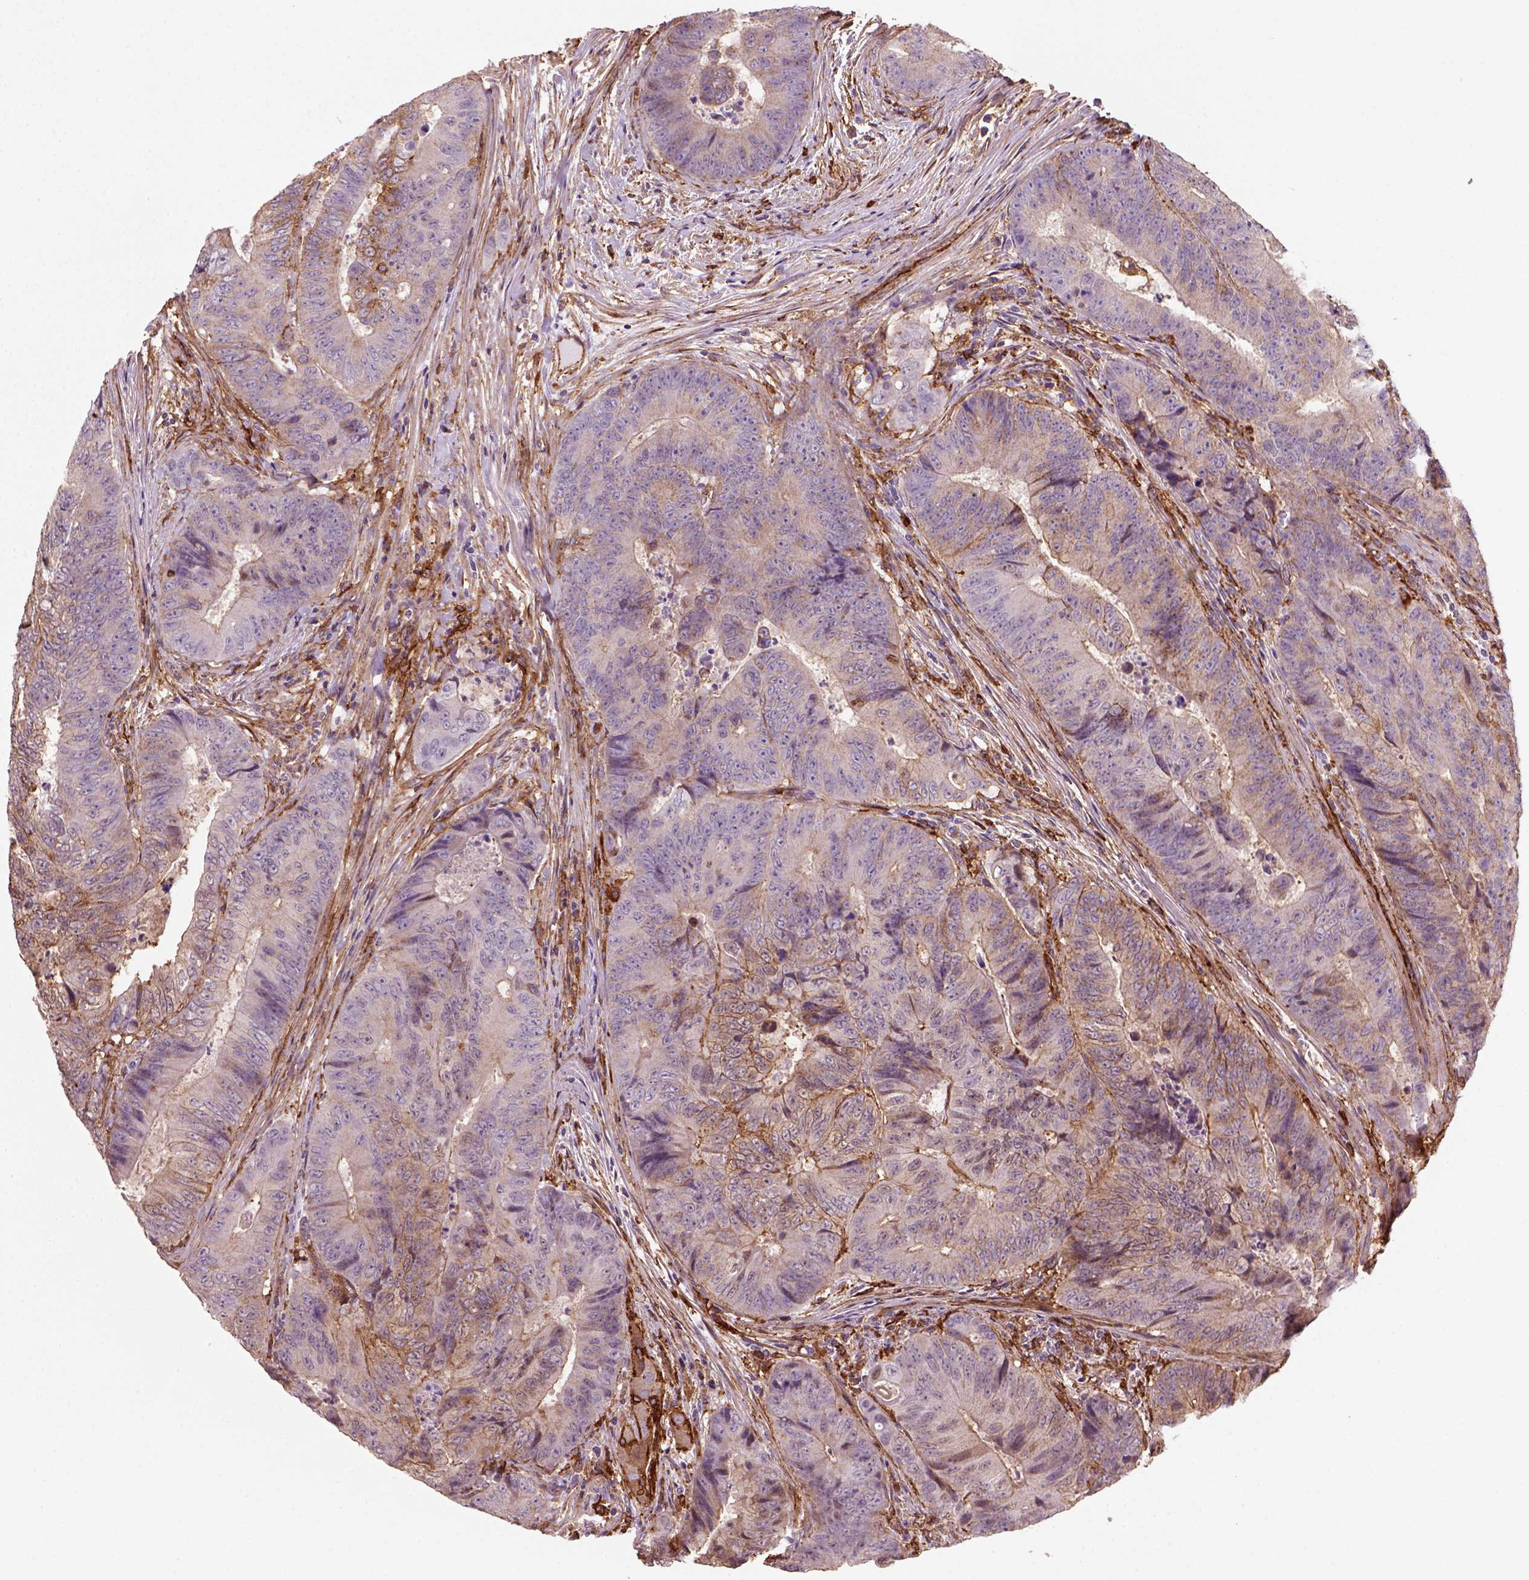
{"staining": {"intensity": "moderate", "quantity": "<25%", "location": "cytoplasmic/membranous"}, "tissue": "colorectal cancer", "cell_type": "Tumor cells", "image_type": "cancer", "snomed": [{"axis": "morphology", "description": "Adenocarcinoma, NOS"}, {"axis": "topography", "description": "Colon"}], "caption": "This is a micrograph of immunohistochemistry staining of colorectal cancer, which shows moderate expression in the cytoplasmic/membranous of tumor cells.", "gene": "MARCKS", "patient": {"sex": "female", "age": 48}}